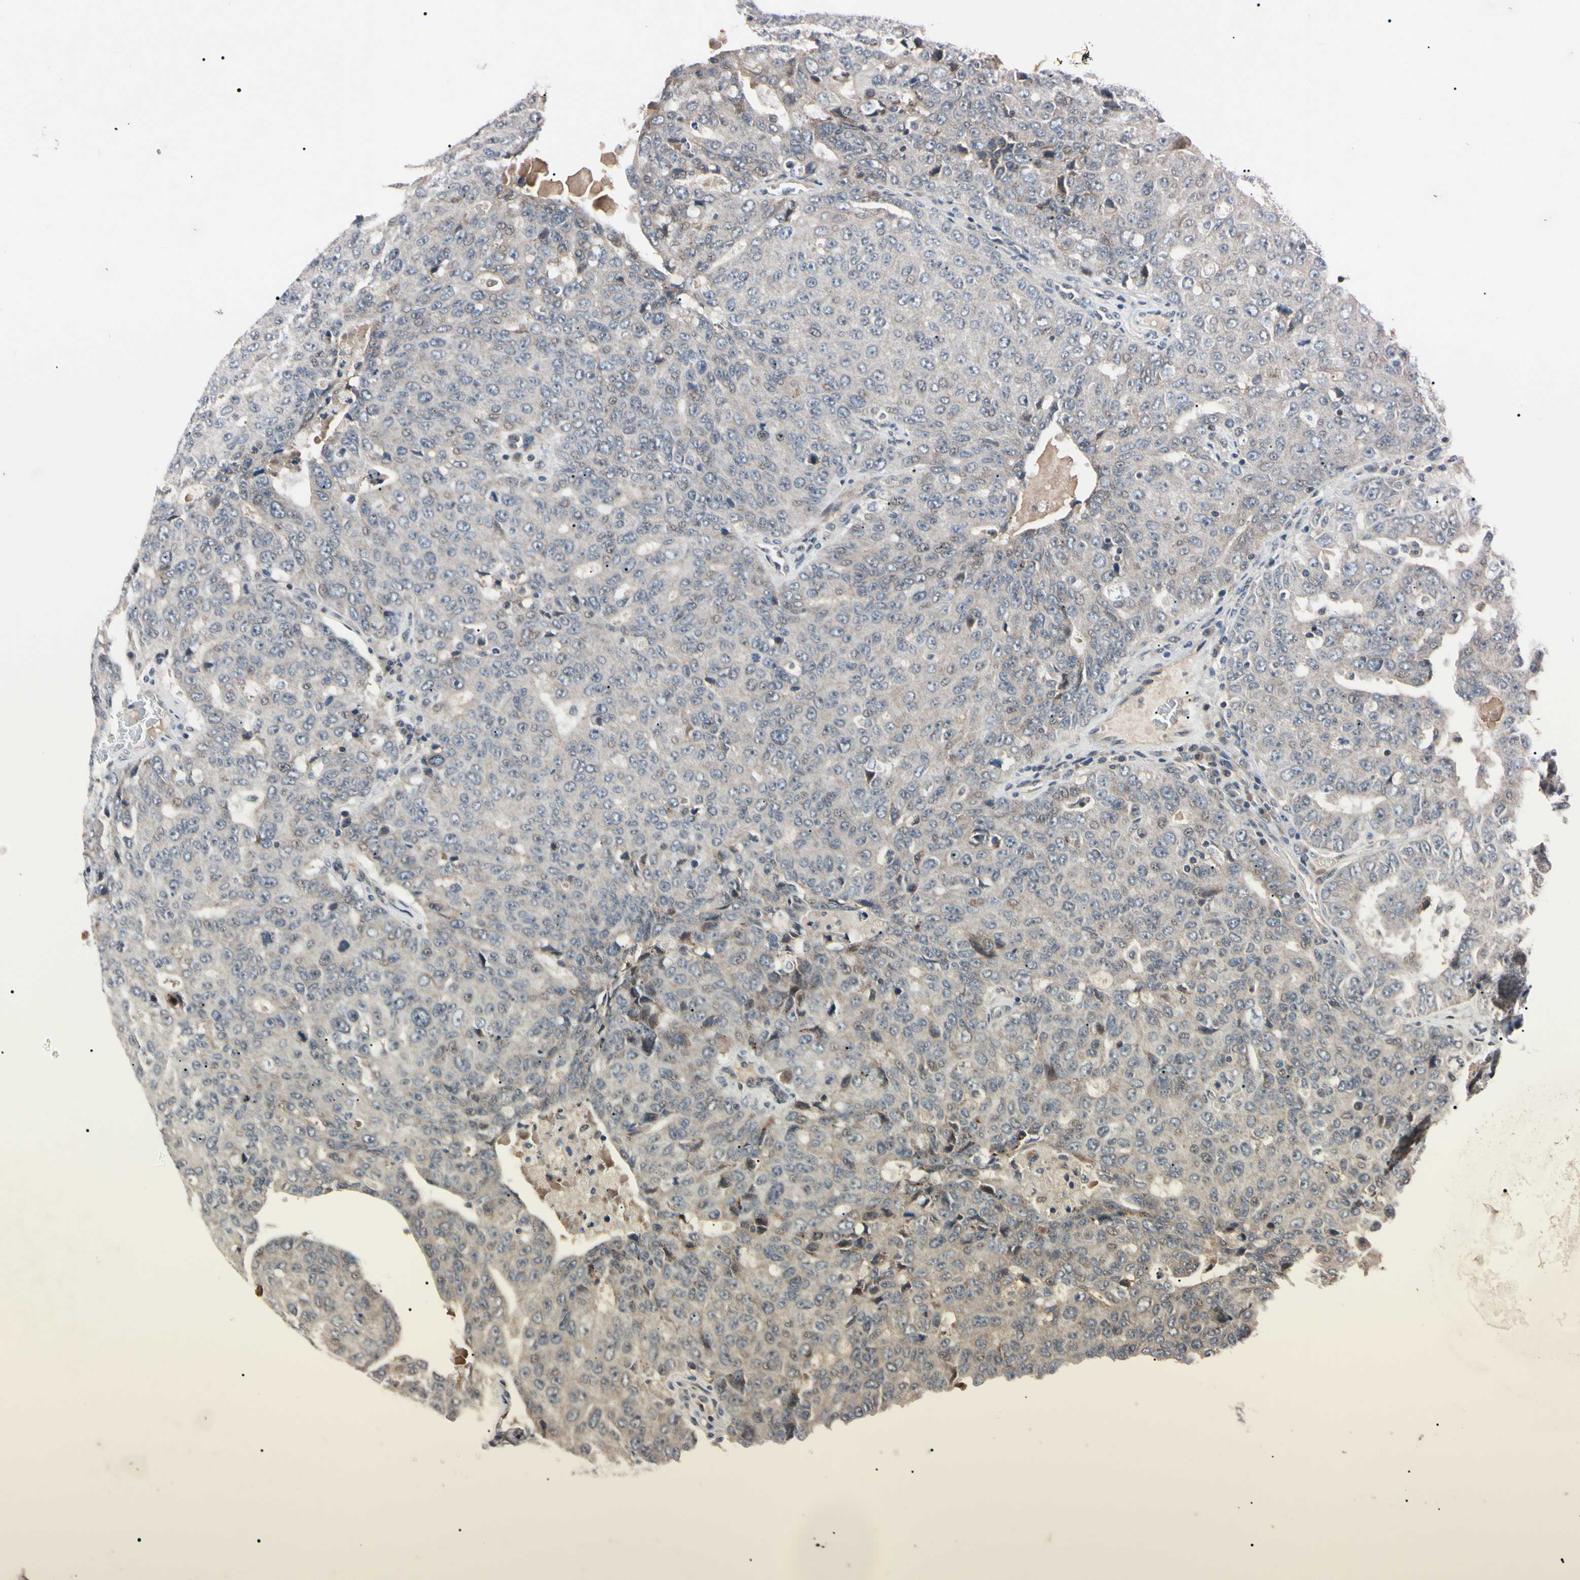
{"staining": {"intensity": "weak", "quantity": ">75%", "location": "cytoplasmic/membranous"}, "tissue": "ovarian cancer", "cell_type": "Tumor cells", "image_type": "cancer", "snomed": [{"axis": "morphology", "description": "Carcinoma, endometroid"}, {"axis": "topography", "description": "Ovary"}], "caption": "Tumor cells reveal weak cytoplasmic/membranous expression in about >75% of cells in ovarian cancer (endometroid carcinoma).", "gene": "TRAF5", "patient": {"sex": "female", "age": 62}}